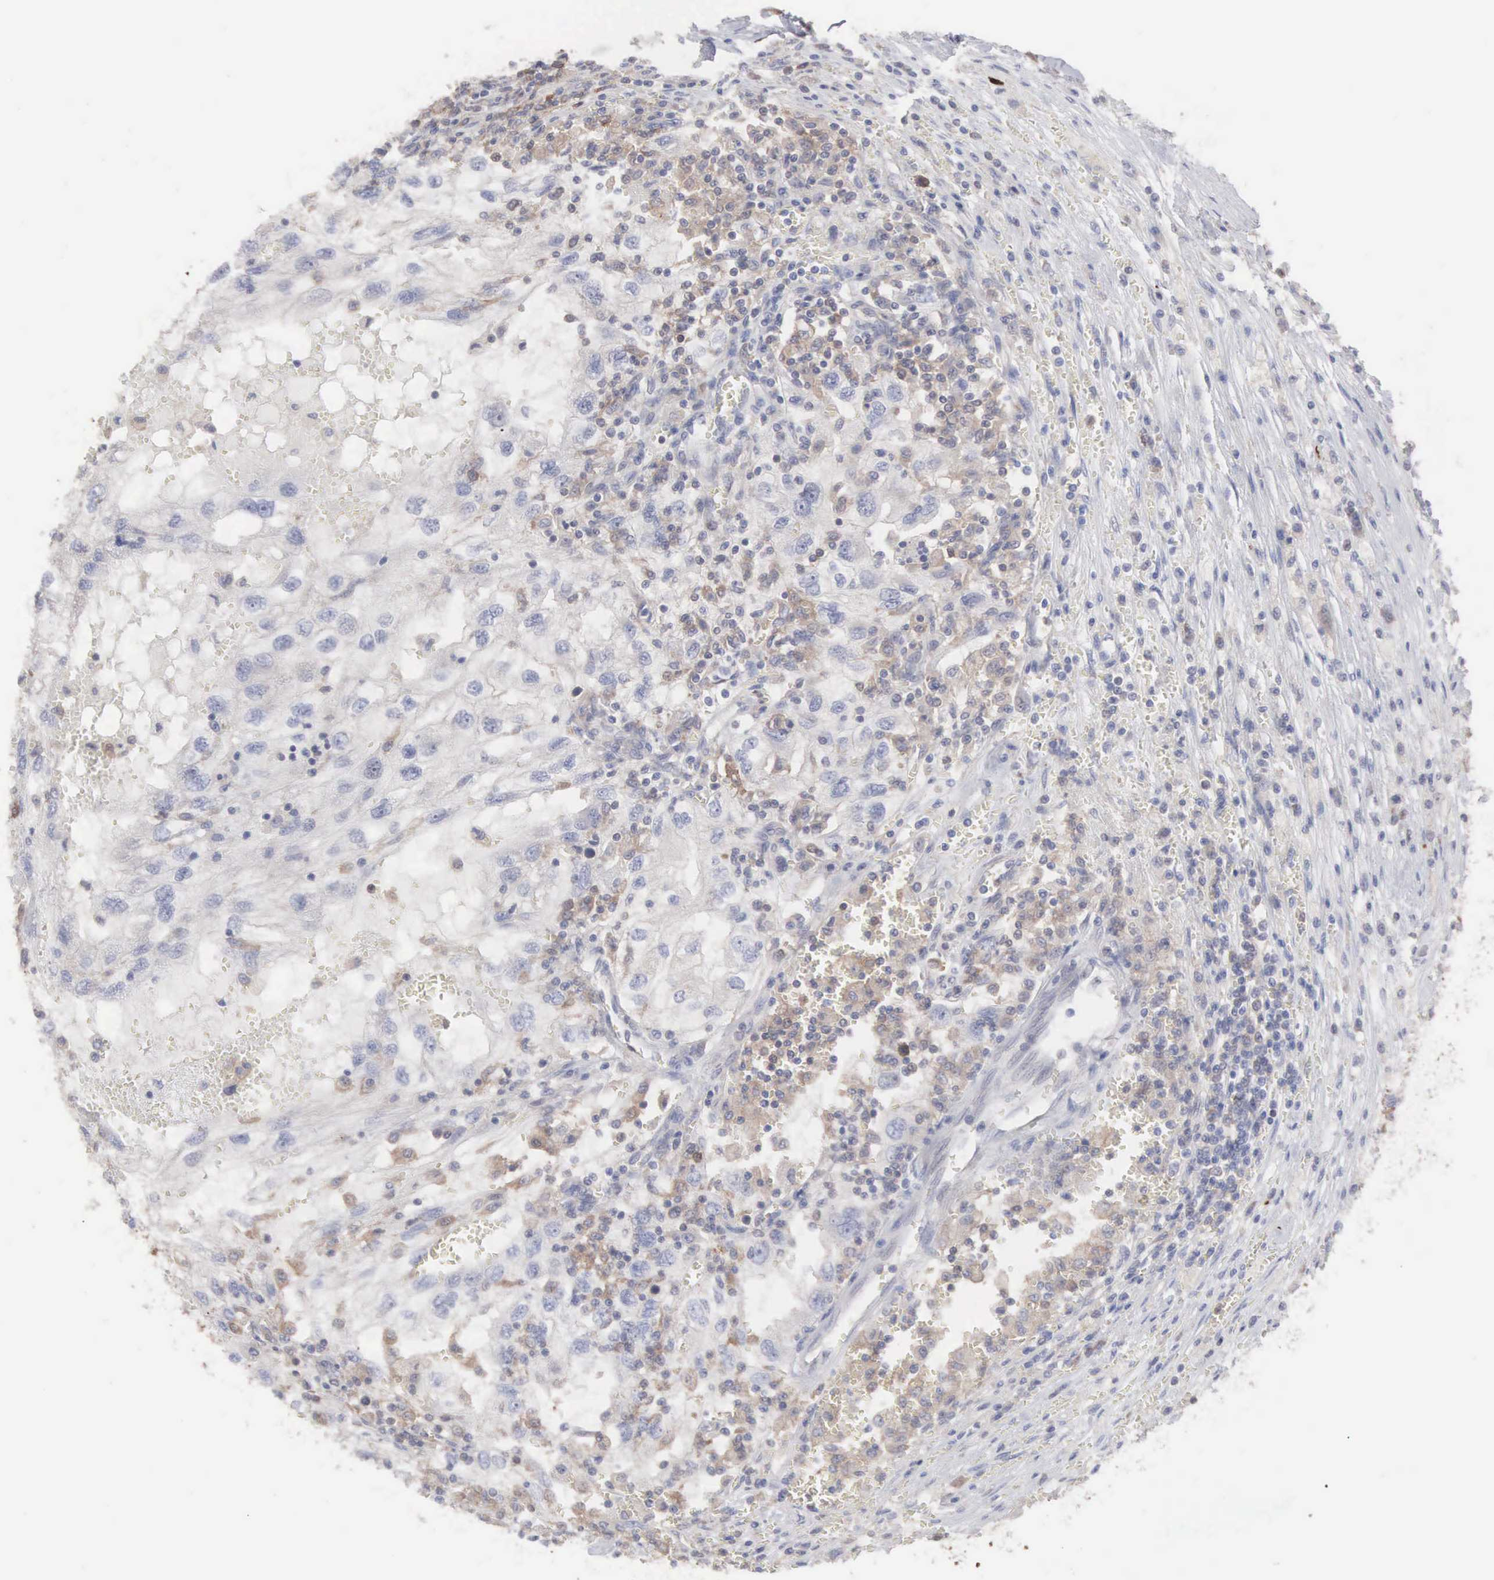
{"staining": {"intensity": "negative", "quantity": "none", "location": "none"}, "tissue": "renal cancer", "cell_type": "Tumor cells", "image_type": "cancer", "snomed": [{"axis": "morphology", "description": "Normal tissue, NOS"}, {"axis": "morphology", "description": "Adenocarcinoma, NOS"}, {"axis": "topography", "description": "Kidney"}], "caption": "Tumor cells show no significant positivity in renal adenocarcinoma.", "gene": "MTHFD1", "patient": {"sex": "male", "age": 71}}